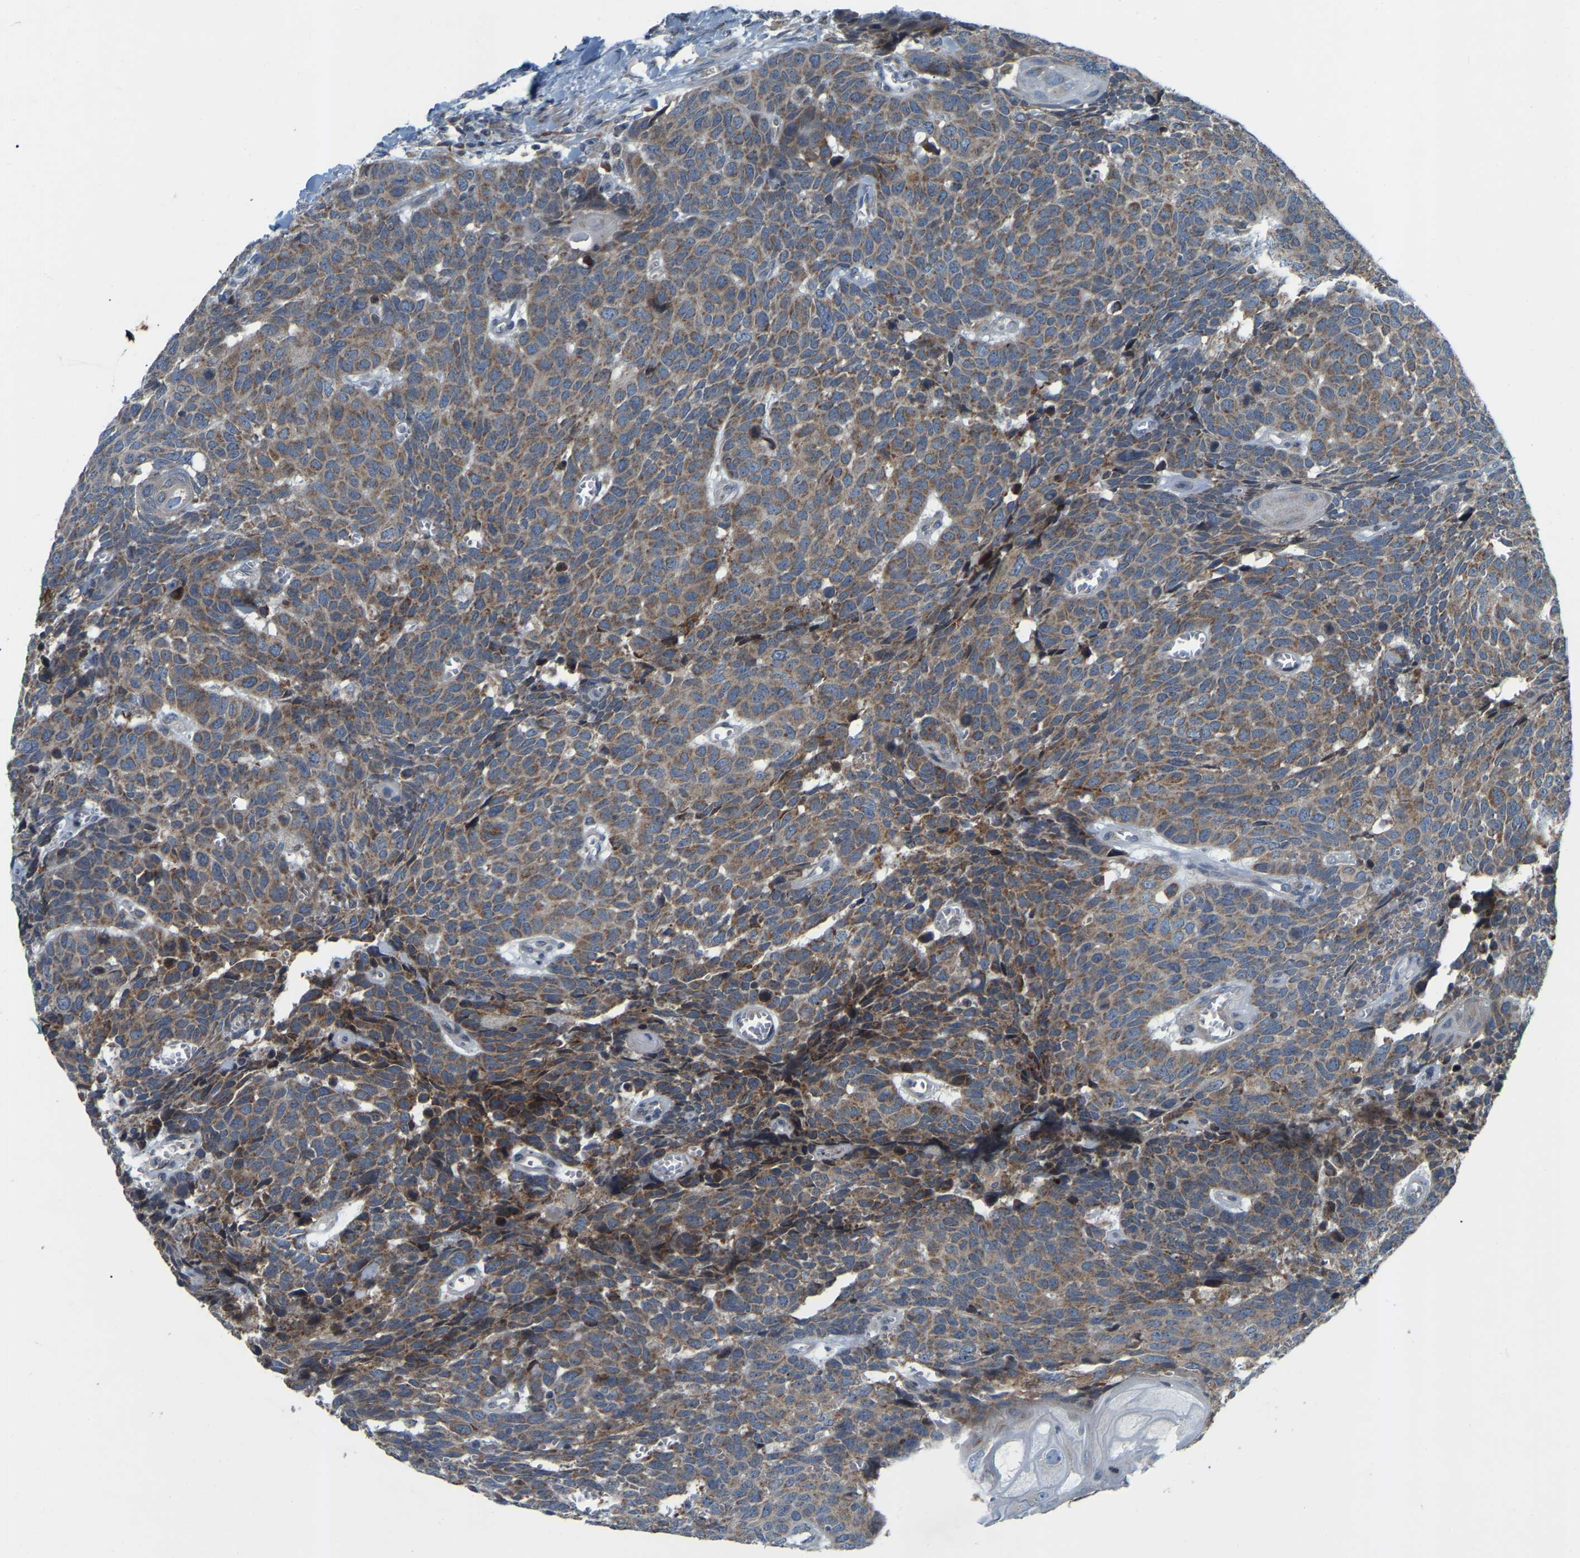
{"staining": {"intensity": "moderate", "quantity": ">75%", "location": "cytoplasmic/membranous"}, "tissue": "head and neck cancer", "cell_type": "Tumor cells", "image_type": "cancer", "snomed": [{"axis": "morphology", "description": "Squamous cell carcinoma, NOS"}, {"axis": "topography", "description": "Head-Neck"}], "caption": "Squamous cell carcinoma (head and neck) stained with a protein marker shows moderate staining in tumor cells.", "gene": "PARL", "patient": {"sex": "male", "age": 66}}